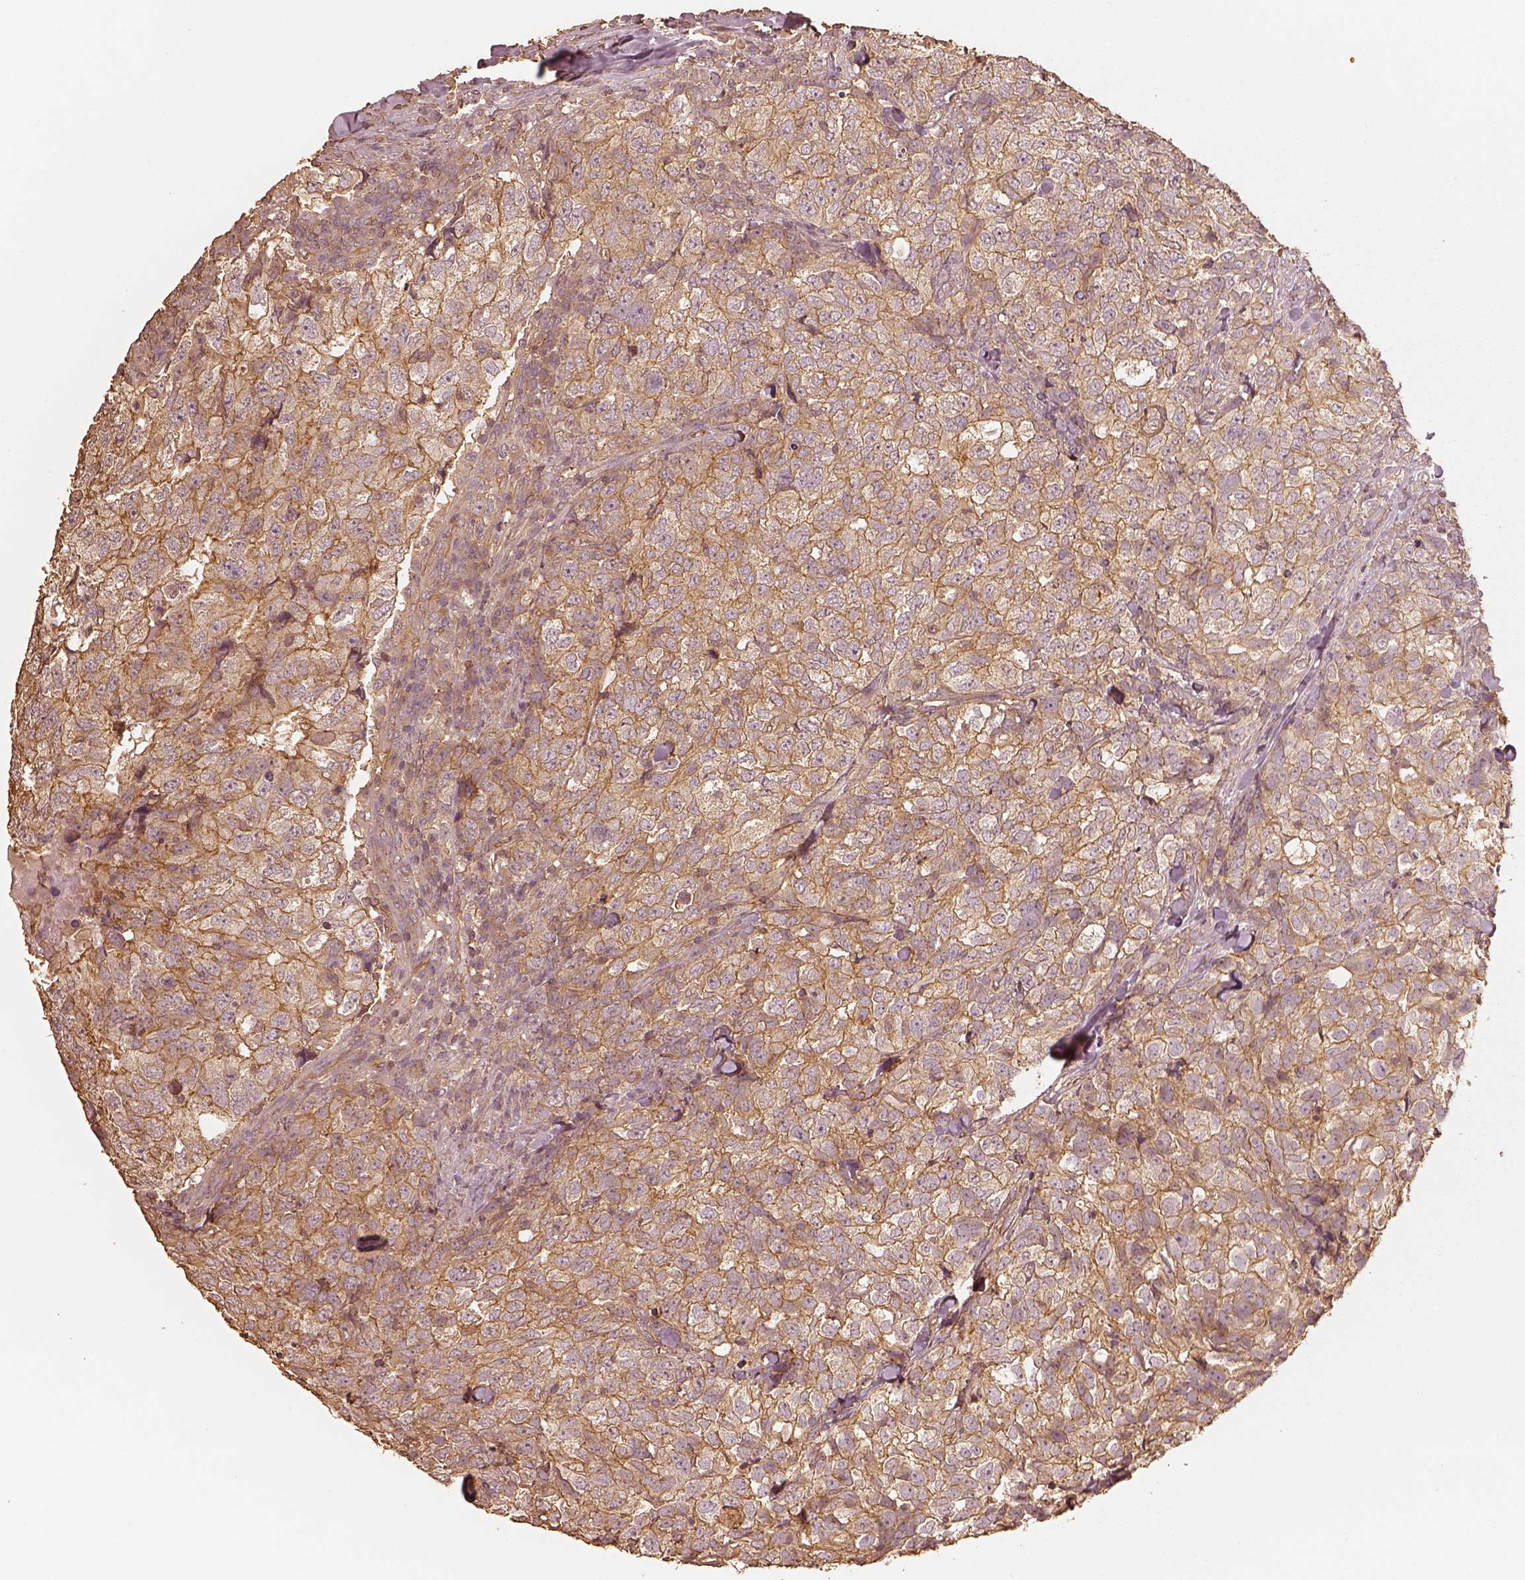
{"staining": {"intensity": "strong", "quantity": "25%-75%", "location": "cytoplasmic/membranous"}, "tissue": "breast cancer", "cell_type": "Tumor cells", "image_type": "cancer", "snomed": [{"axis": "morphology", "description": "Duct carcinoma"}, {"axis": "topography", "description": "Breast"}], "caption": "Brown immunohistochemical staining in infiltrating ductal carcinoma (breast) reveals strong cytoplasmic/membranous positivity in about 25%-75% of tumor cells.", "gene": "WDR7", "patient": {"sex": "female", "age": 30}}